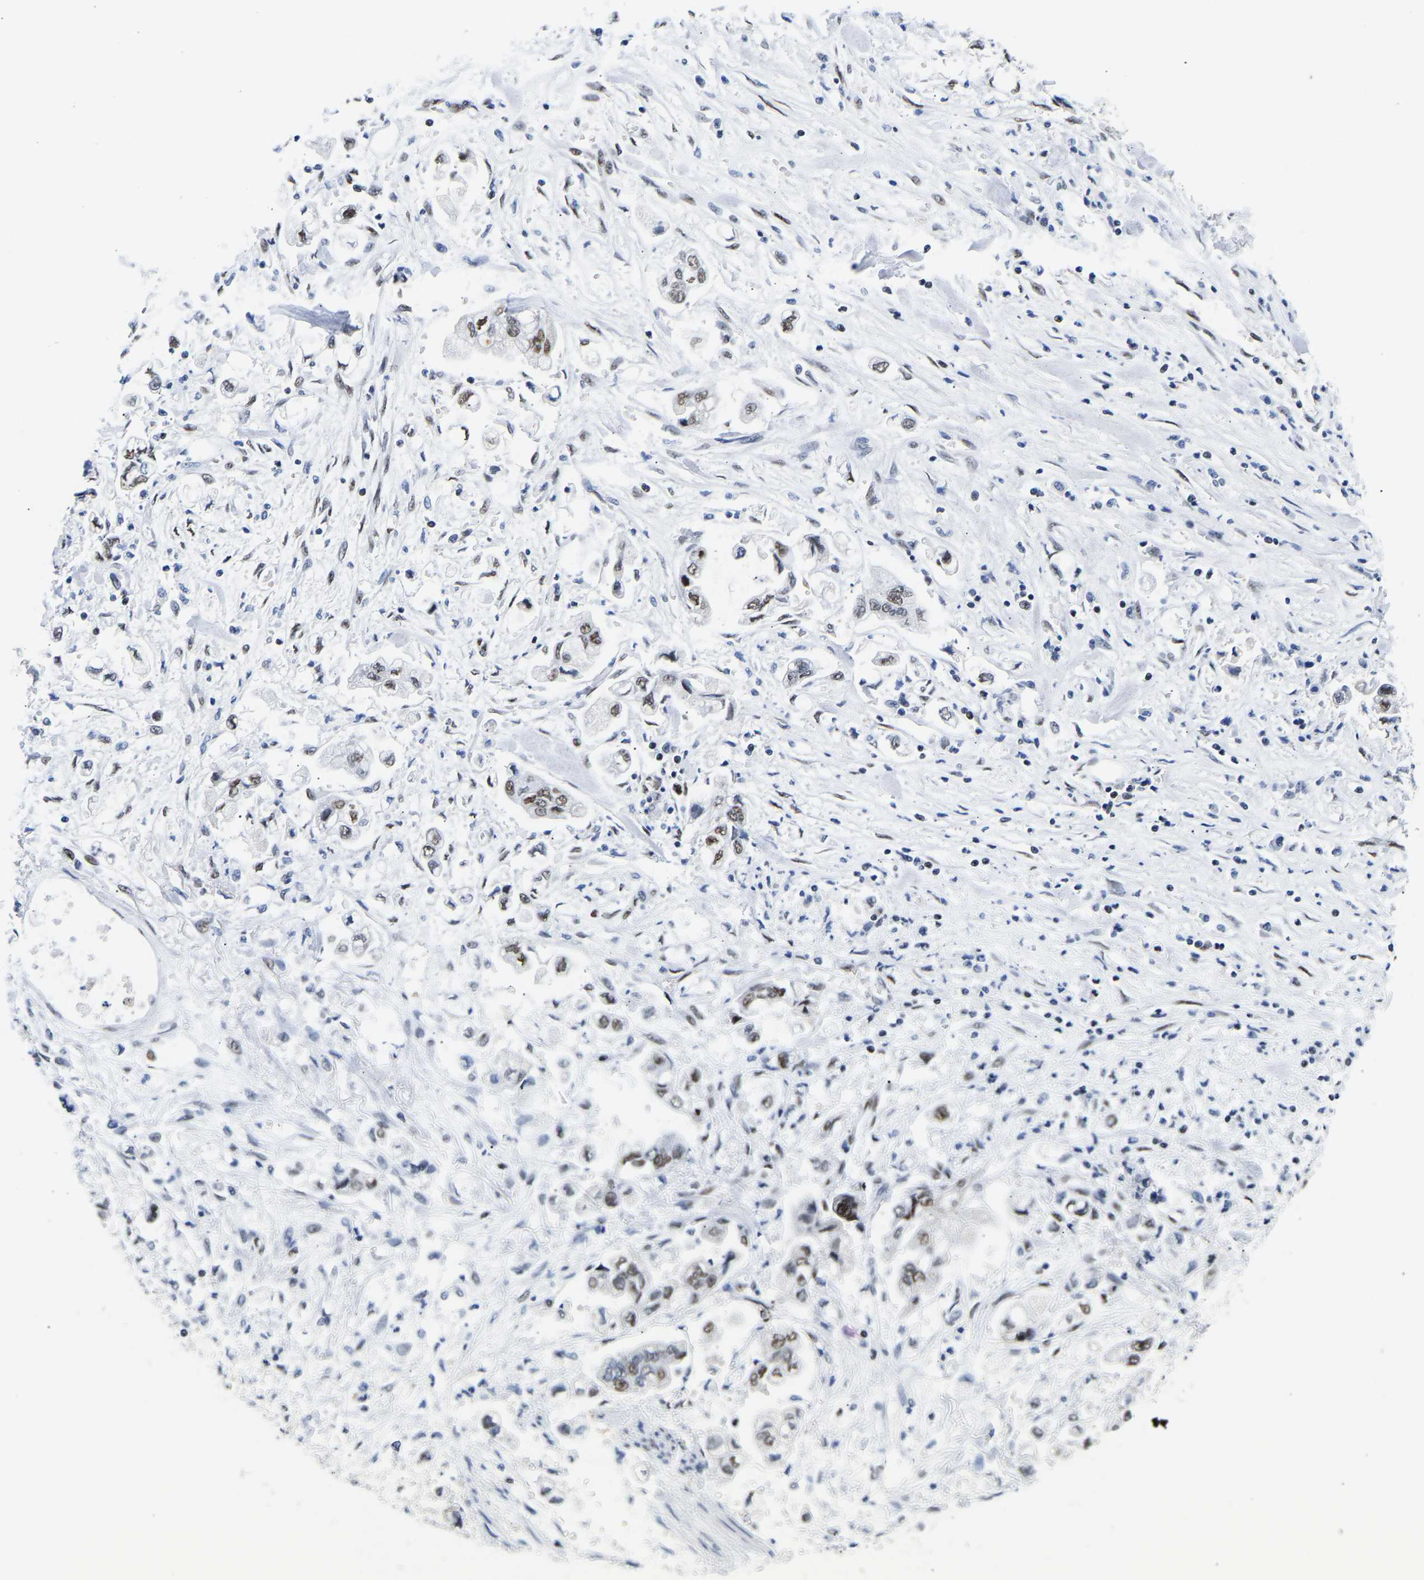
{"staining": {"intensity": "moderate", "quantity": ">75%", "location": "nuclear"}, "tissue": "stomach cancer", "cell_type": "Tumor cells", "image_type": "cancer", "snomed": [{"axis": "morphology", "description": "Normal tissue, NOS"}, {"axis": "morphology", "description": "Adenocarcinoma, NOS"}, {"axis": "topography", "description": "Stomach"}], "caption": "Human stomach adenocarcinoma stained for a protein (brown) reveals moderate nuclear positive positivity in about >75% of tumor cells.", "gene": "PTRHD1", "patient": {"sex": "male", "age": 62}}